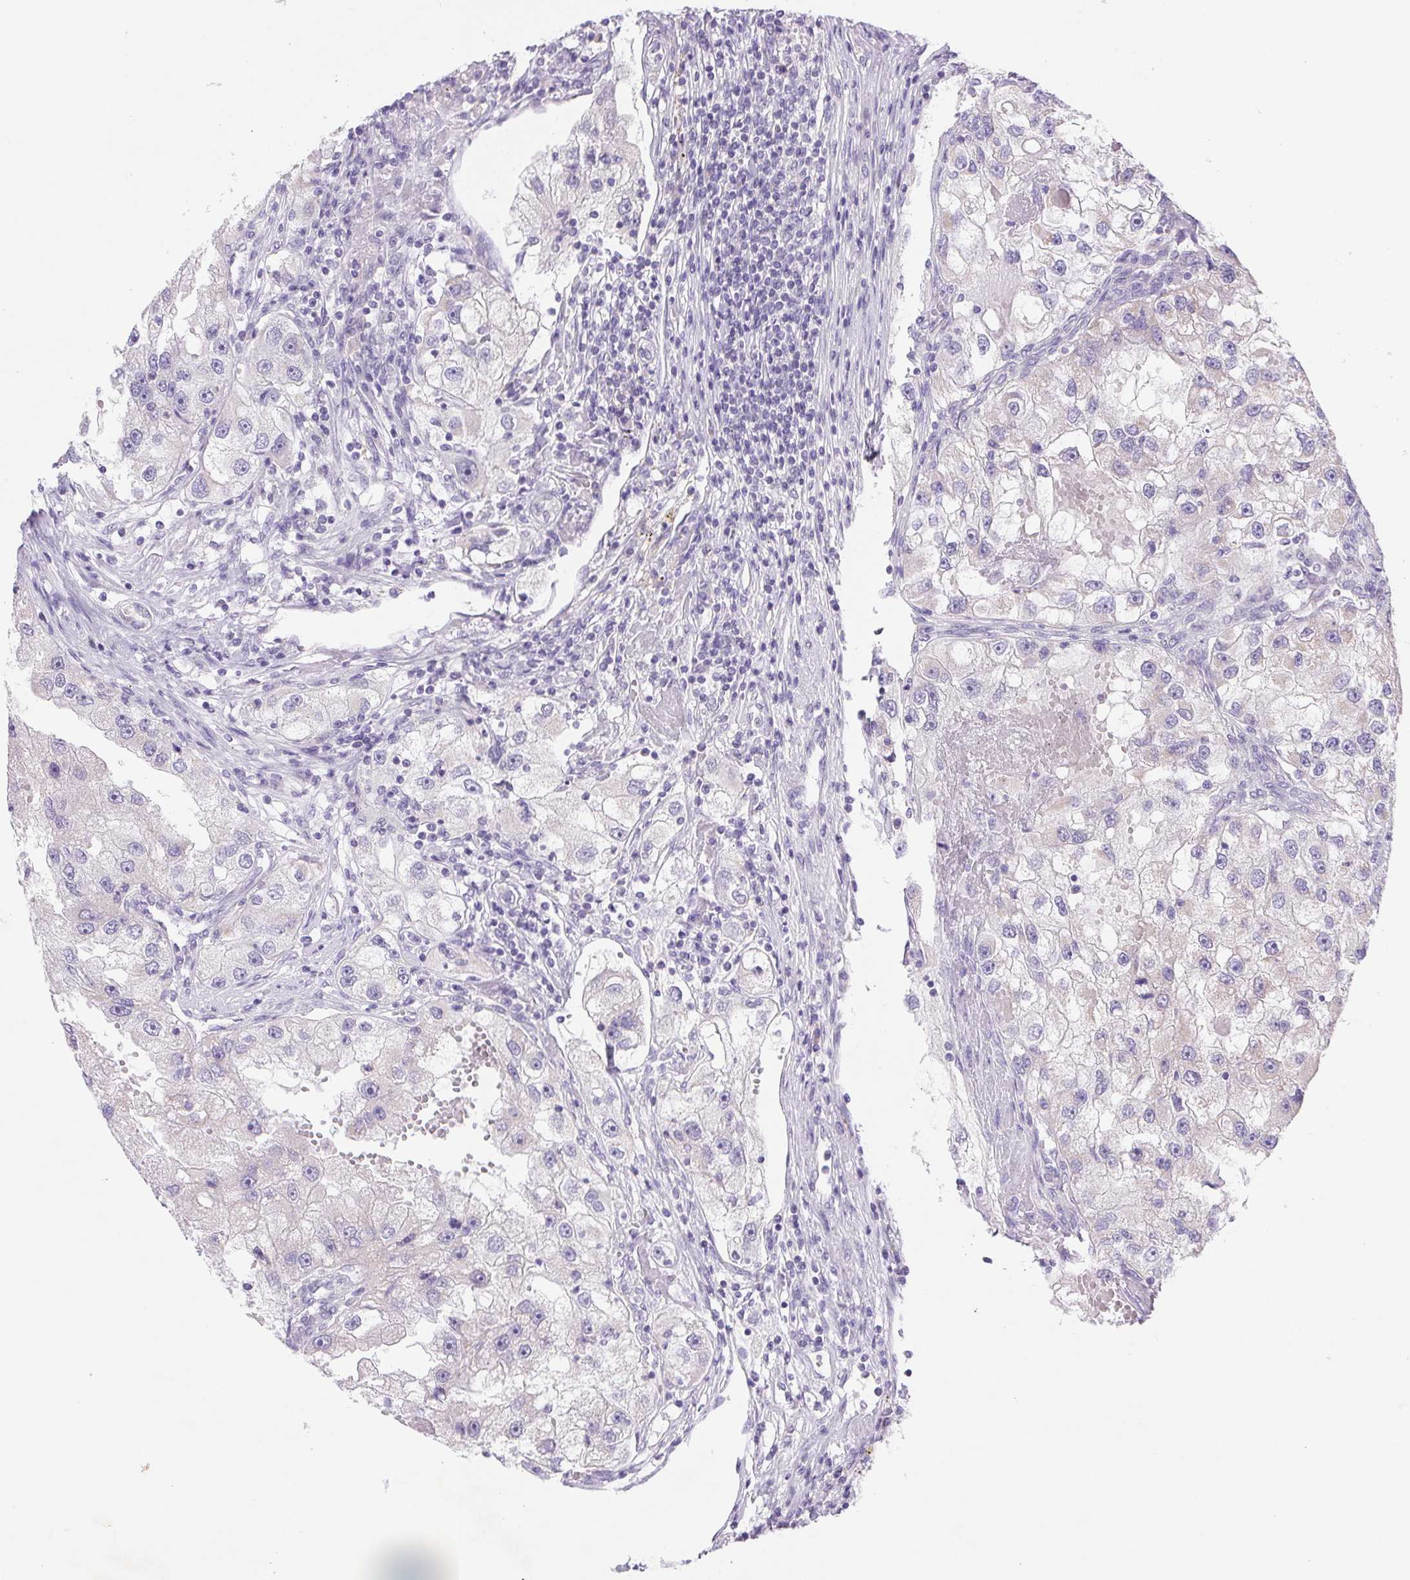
{"staining": {"intensity": "negative", "quantity": "none", "location": "none"}, "tissue": "renal cancer", "cell_type": "Tumor cells", "image_type": "cancer", "snomed": [{"axis": "morphology", "description": "Adenocarcinoma, NOS"}, {"axis": "topography", "description": "Kidney"}], "caption": "An image of human renal cancer is negative for staining in tumor cells.", "gene": "DPPA5", "patient": {"sex": "male", "age": 63}}